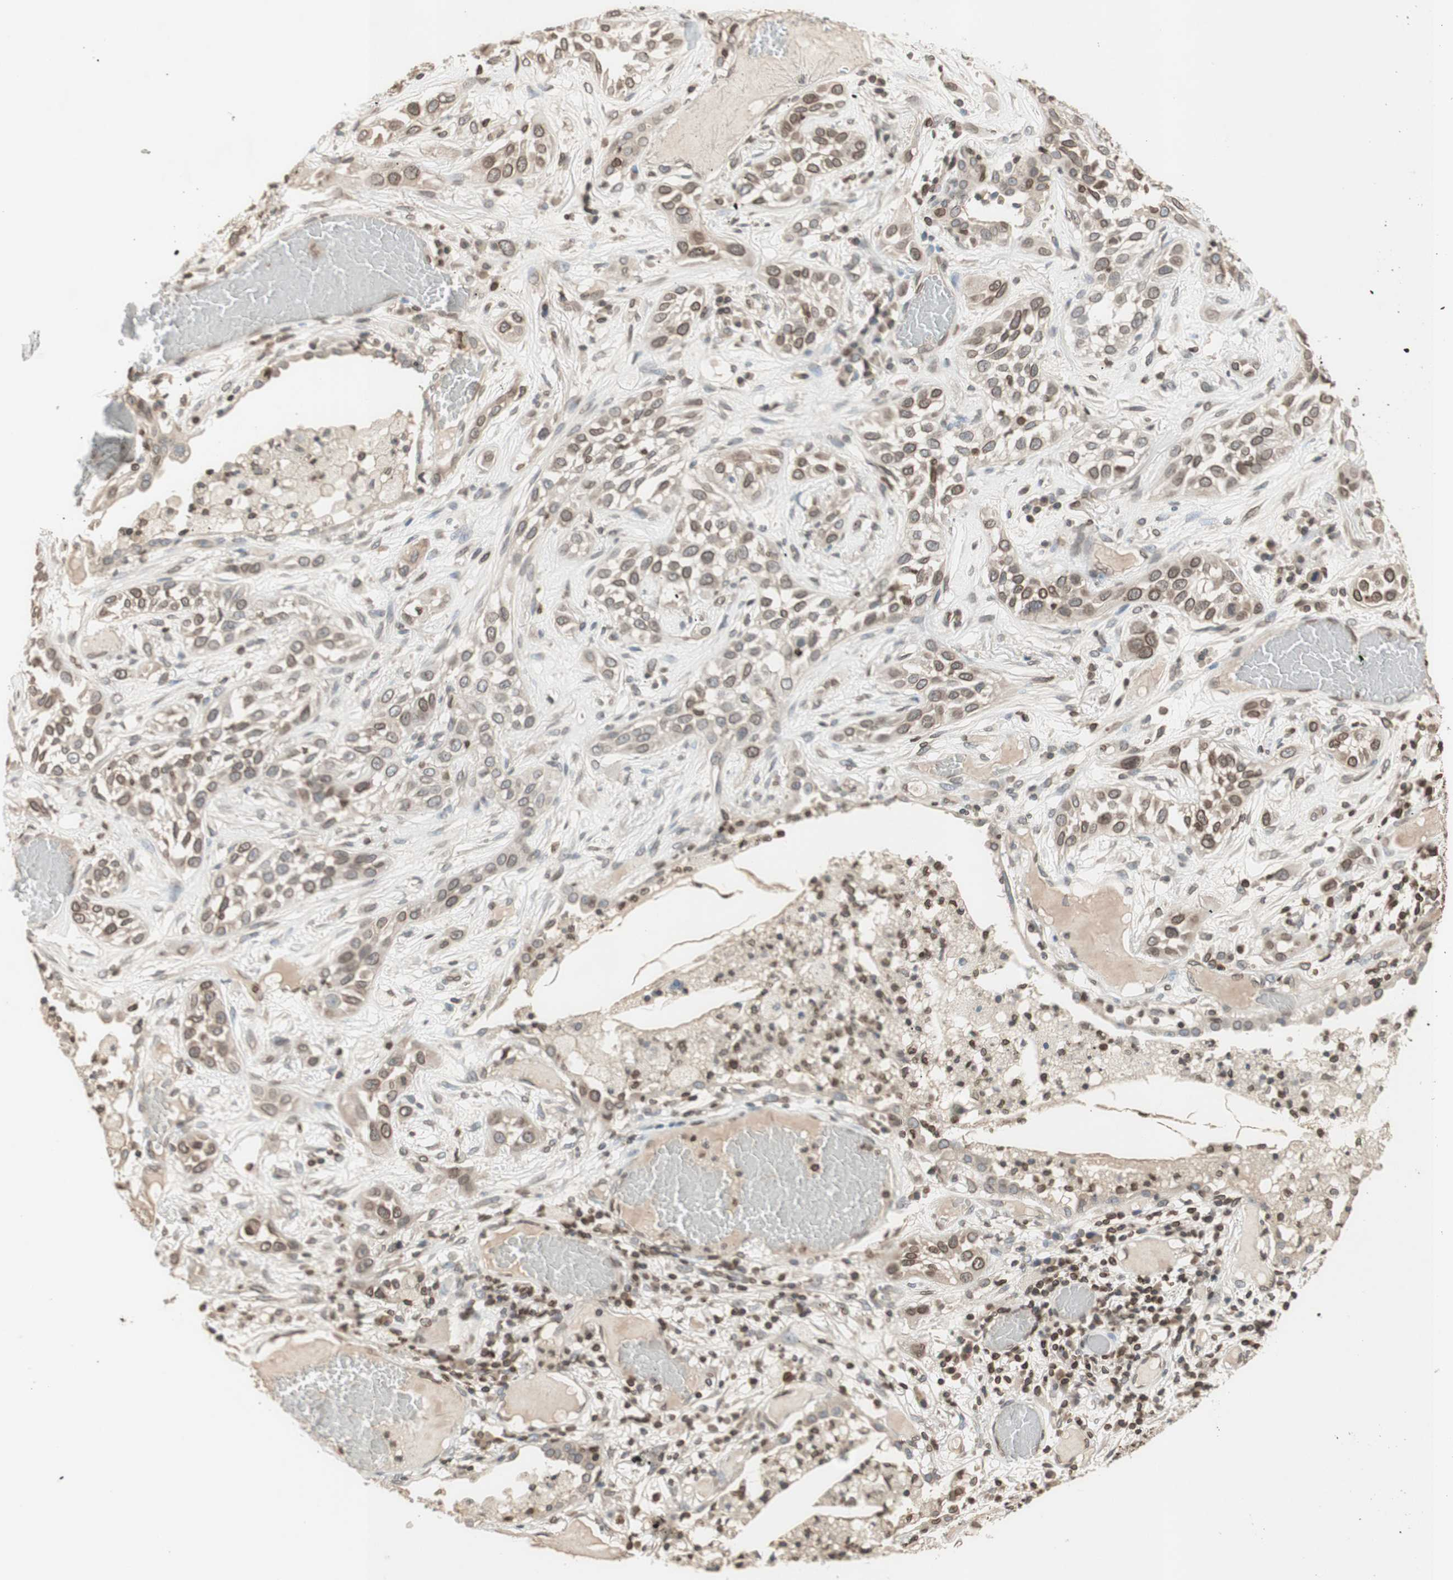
{"staining": {"intensity": "moderate", "quantity": ">75%", "location": "cytoplasmic/membranous,nuclear"}, "tissue": "lung cancer", "cell_type": "Tumor cells", "image_type": "cancer", "snomed": [{"axis": "morphology", "description": "Squamous cell carcinoma, NOS"}, {"axis": "topography", "description": "Lung"}], "caption": "Protein analysis of lung squamous cell carcinoma tissue displays moderate cytoplasmic/membranous and nuclear staining in about >75% of tumor cells.", "gene": "TMPO", "patient": {"sex": "male", "age": 71}}